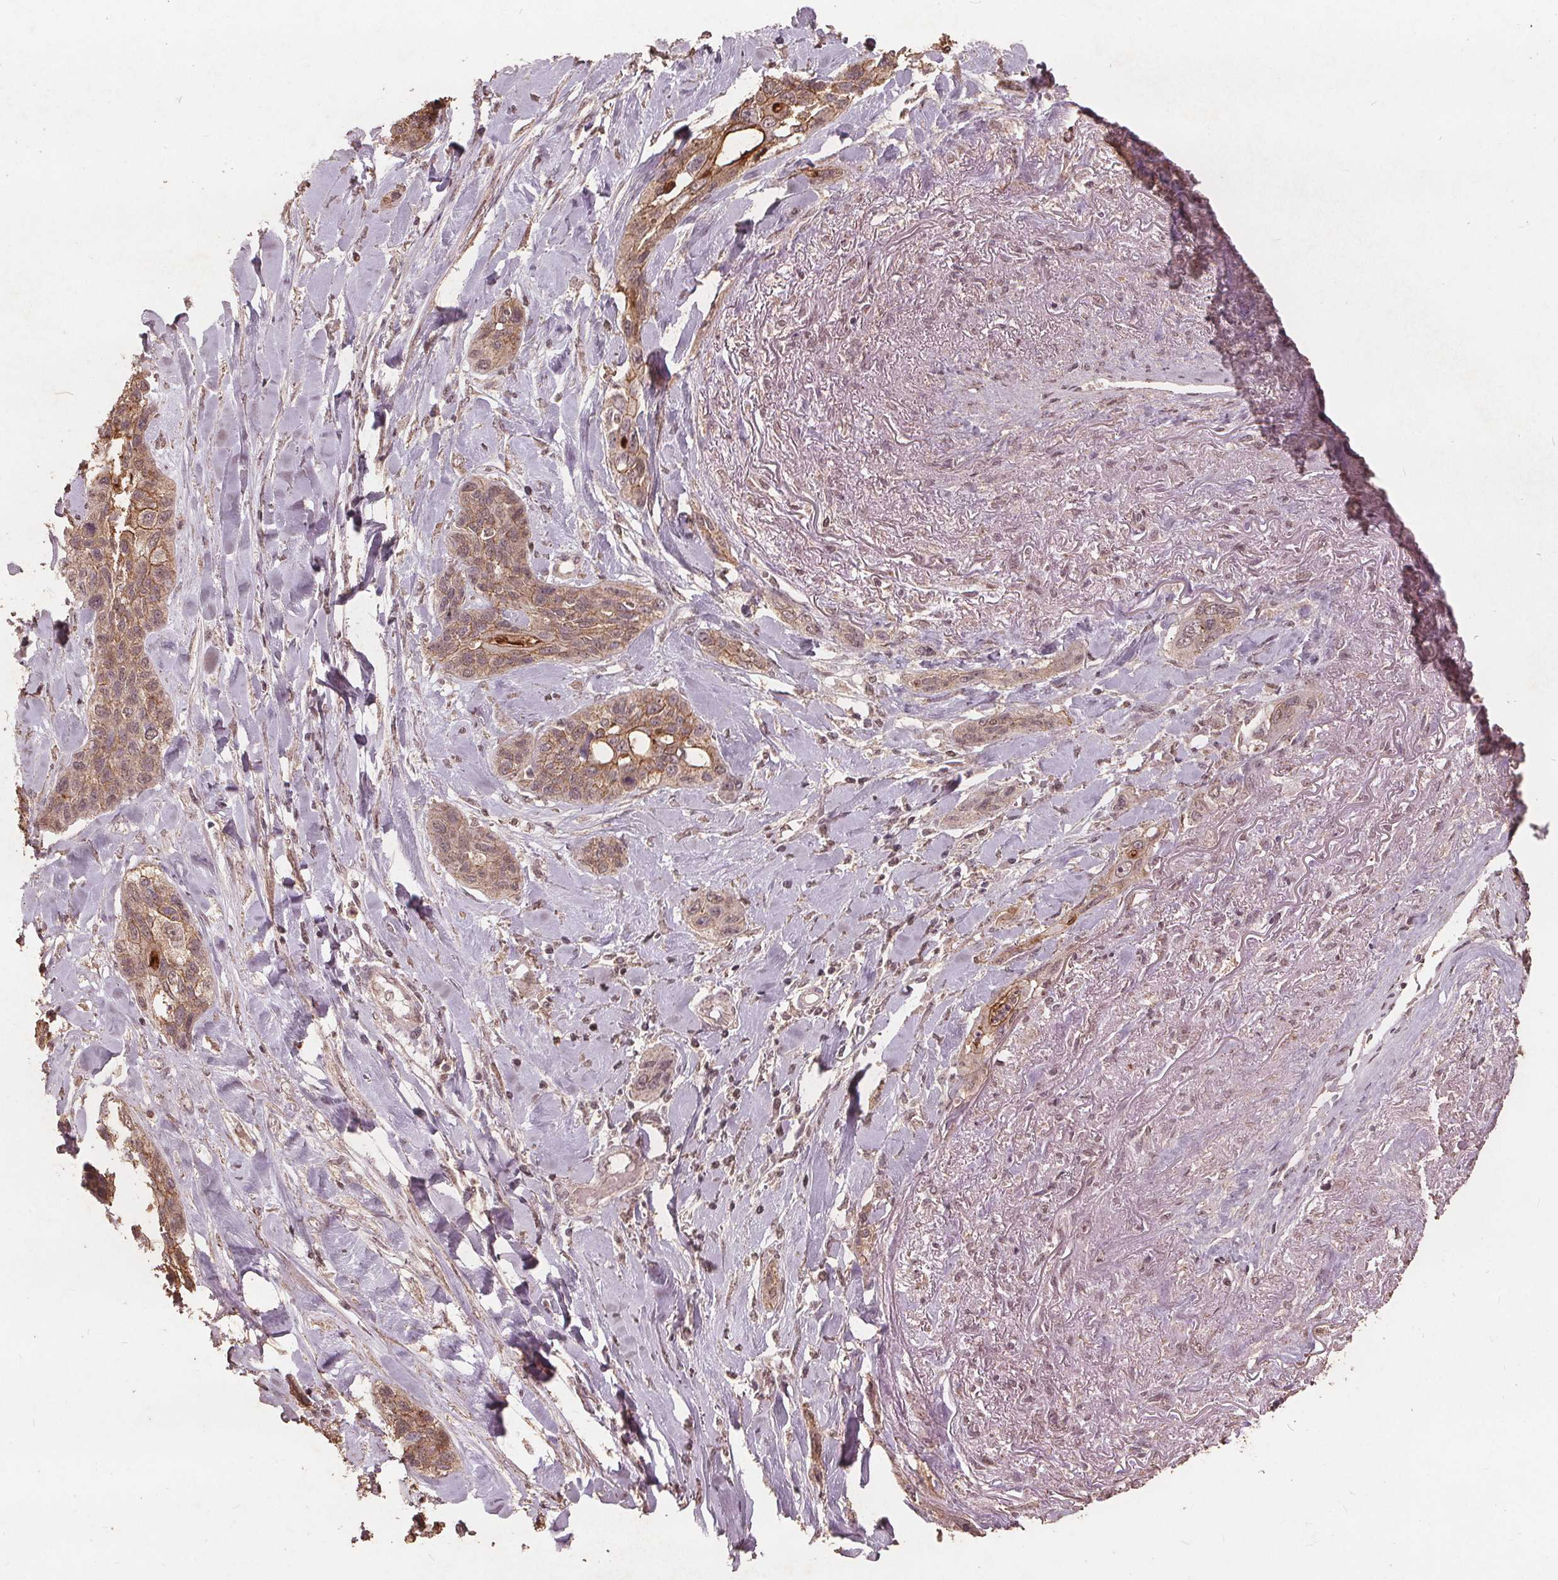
{"staining": {"intensity": "moderate", "quantity": ">75%", "location": "cytoplasmic/membranous"}, "tissue": "lung cancer", "cell_type": "Tumor cells", "image_type": "cancer", "snomed": [{"axis": "morphology", "description": "Squamous cell carcinoma, NOS"}, {"axis": "topography", "description": "Lung"}], "caption": "The histopathology image displays staining of squamous cell carcinoma (lung), revealing moderate cytoplasmic/membranous protein staining (brown color) within tumor cells.", "gene": "DSG3", "patient": {"sex": "female", "age": 70}}